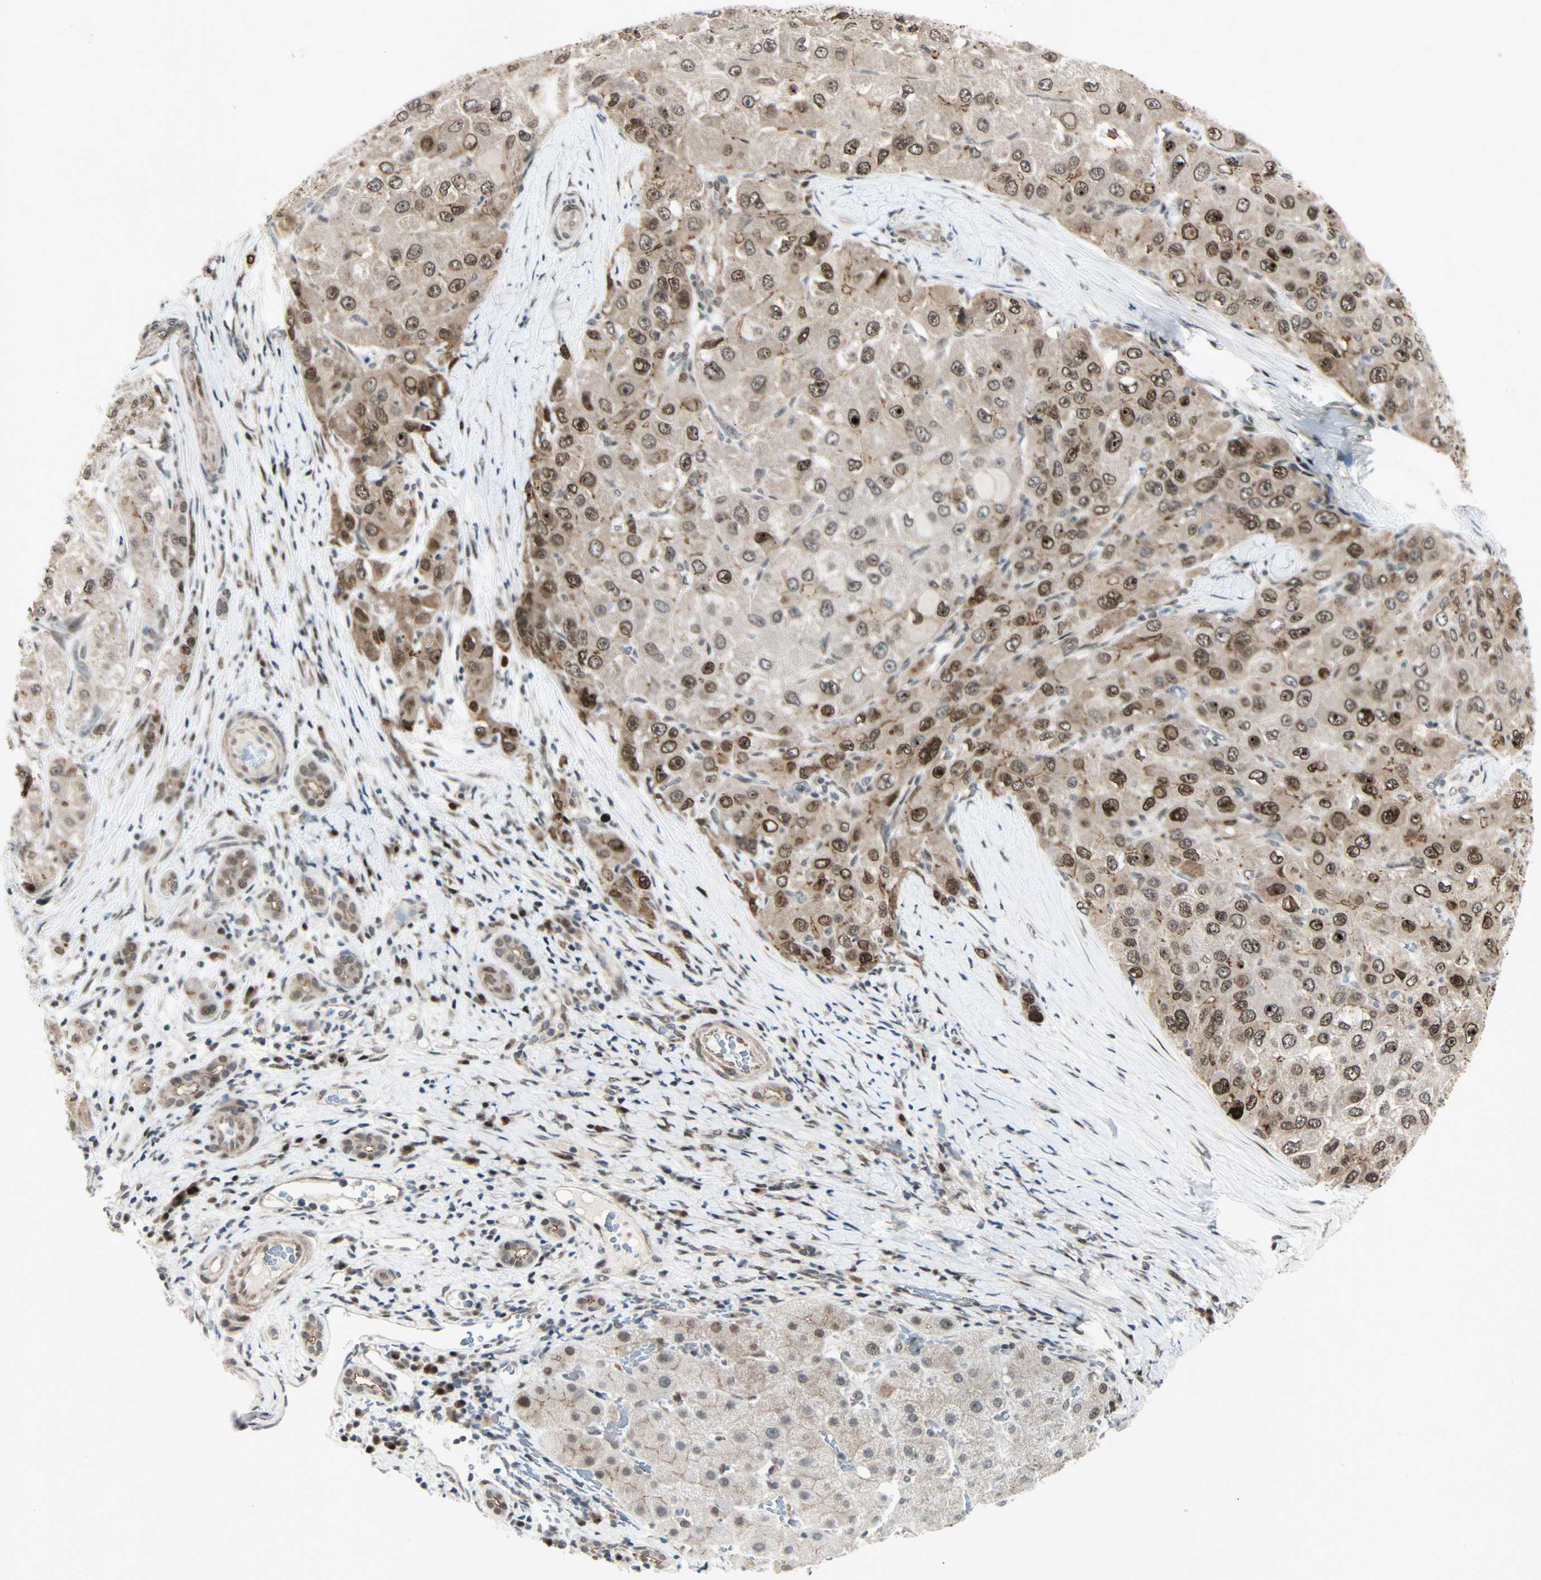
{"staining": {"intensity": "moderate", "quantity": ">75%", "location": "cytoplasmic/membranous,nuclear"}, "tissue": "liver cancer", "cell_type": "Tumor cells", "image_type": "cancer", "snomed": [{"axis": "morphology", "description": "Carcinoma, Hepatocellular, NOS"}, {"axis": "topography", "description": "Liver"}], "caption": "High-power microscopy captured an IHC micrograph of liver hepatocellular carcinoma, revealing moderate cytoplasmic/membranous and nuclear expression in about >75% of tumor cells.", "gene": "CBX4", "patient": {"sex": "male", "age": 80}}